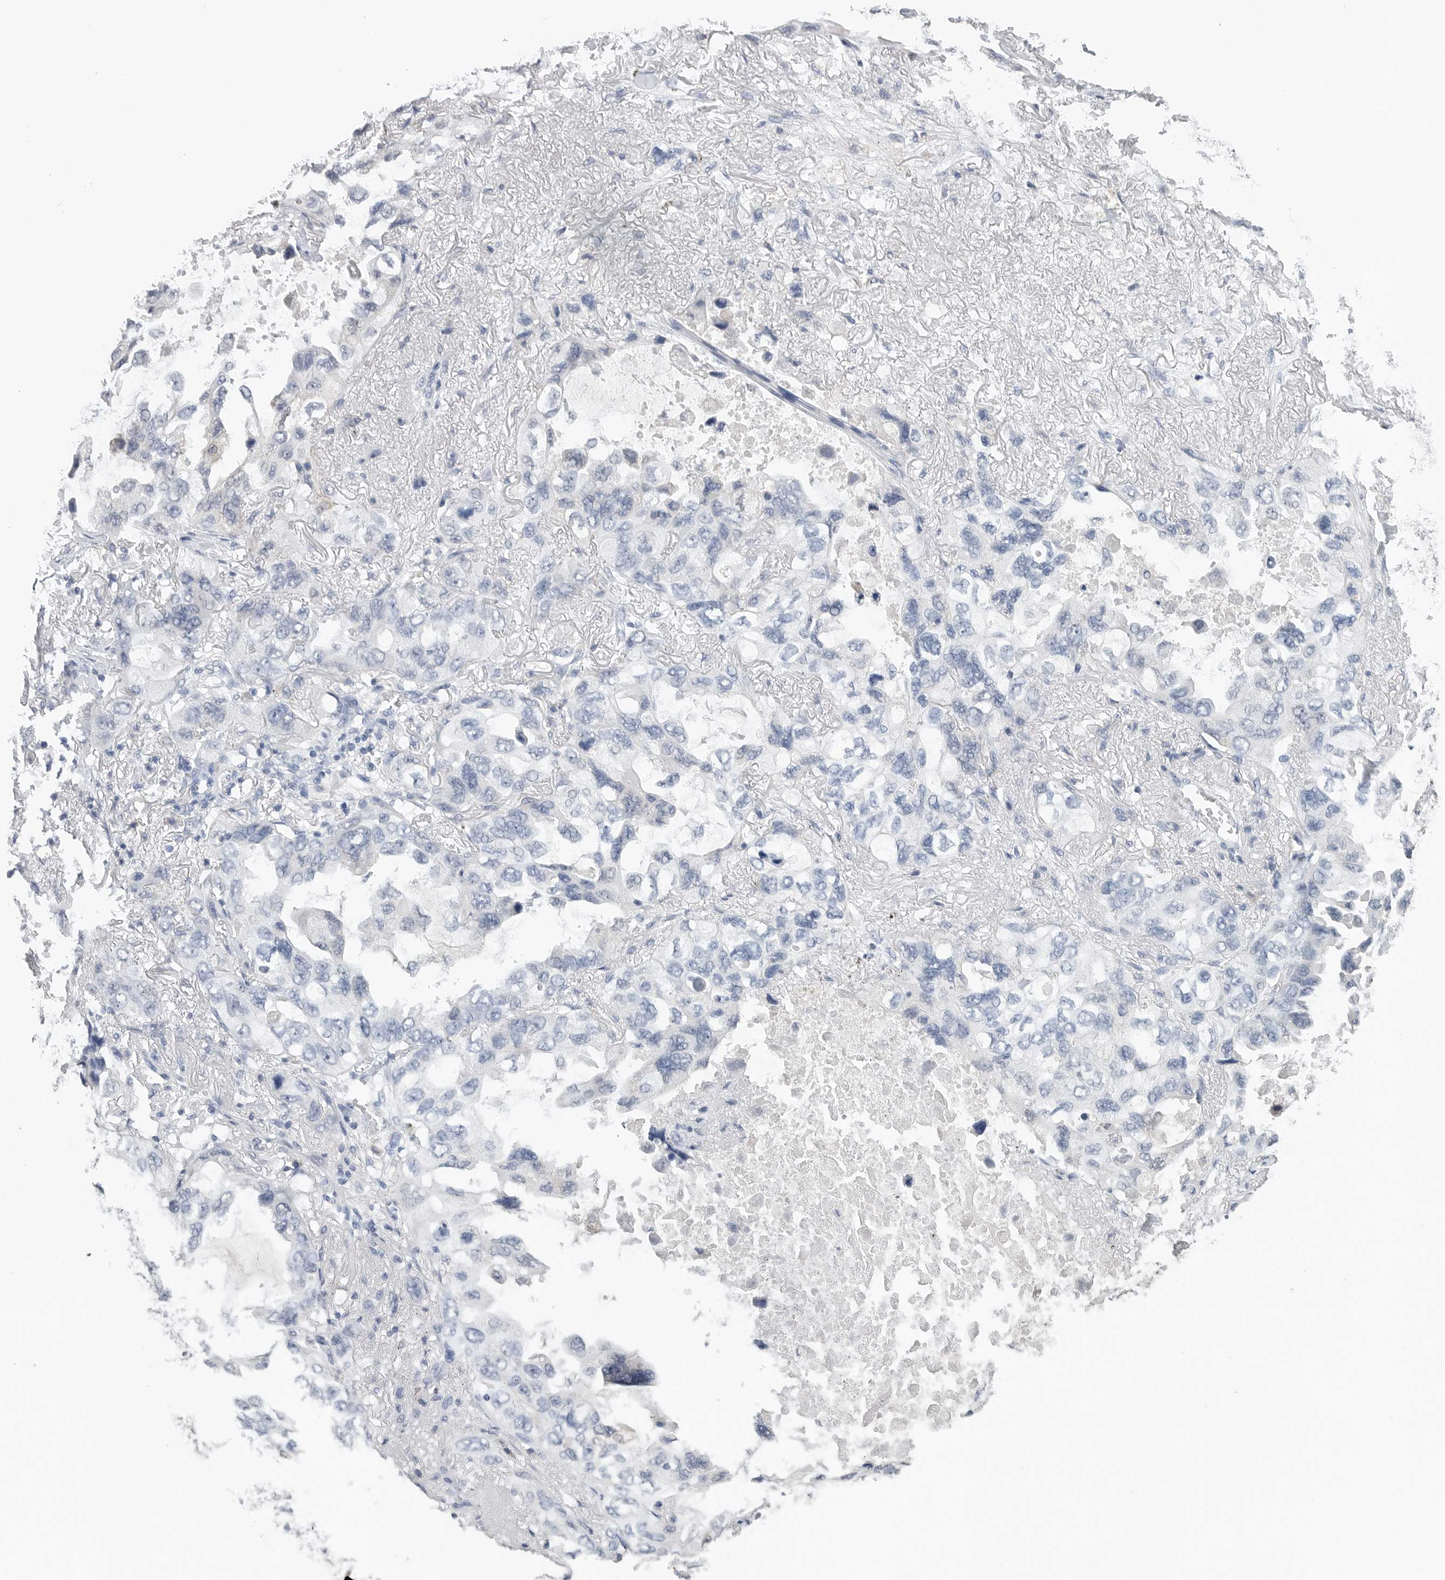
{"staining": {"intensity": "negative", "quantity": "none", "location": "none"}, "tissue": "lung cancer", "cell_type": "Tumor cells", "image_type": "cancer", "snomed": [{"axis": "morphology", "description": "Squamous cell carcinoma, NOS"}, {"axis": "topography", "description": "Lung"}], "caption": "The immunohistochemistry photomicrograph has no significant expression in tumor cells of lung cancer tissue. (DAB (3,3'-diaminobenzidine) immunohistochemistry (IHC), high magnification).", "gene": "FABP6", "patient": {"sex": "female", "age": 73}}